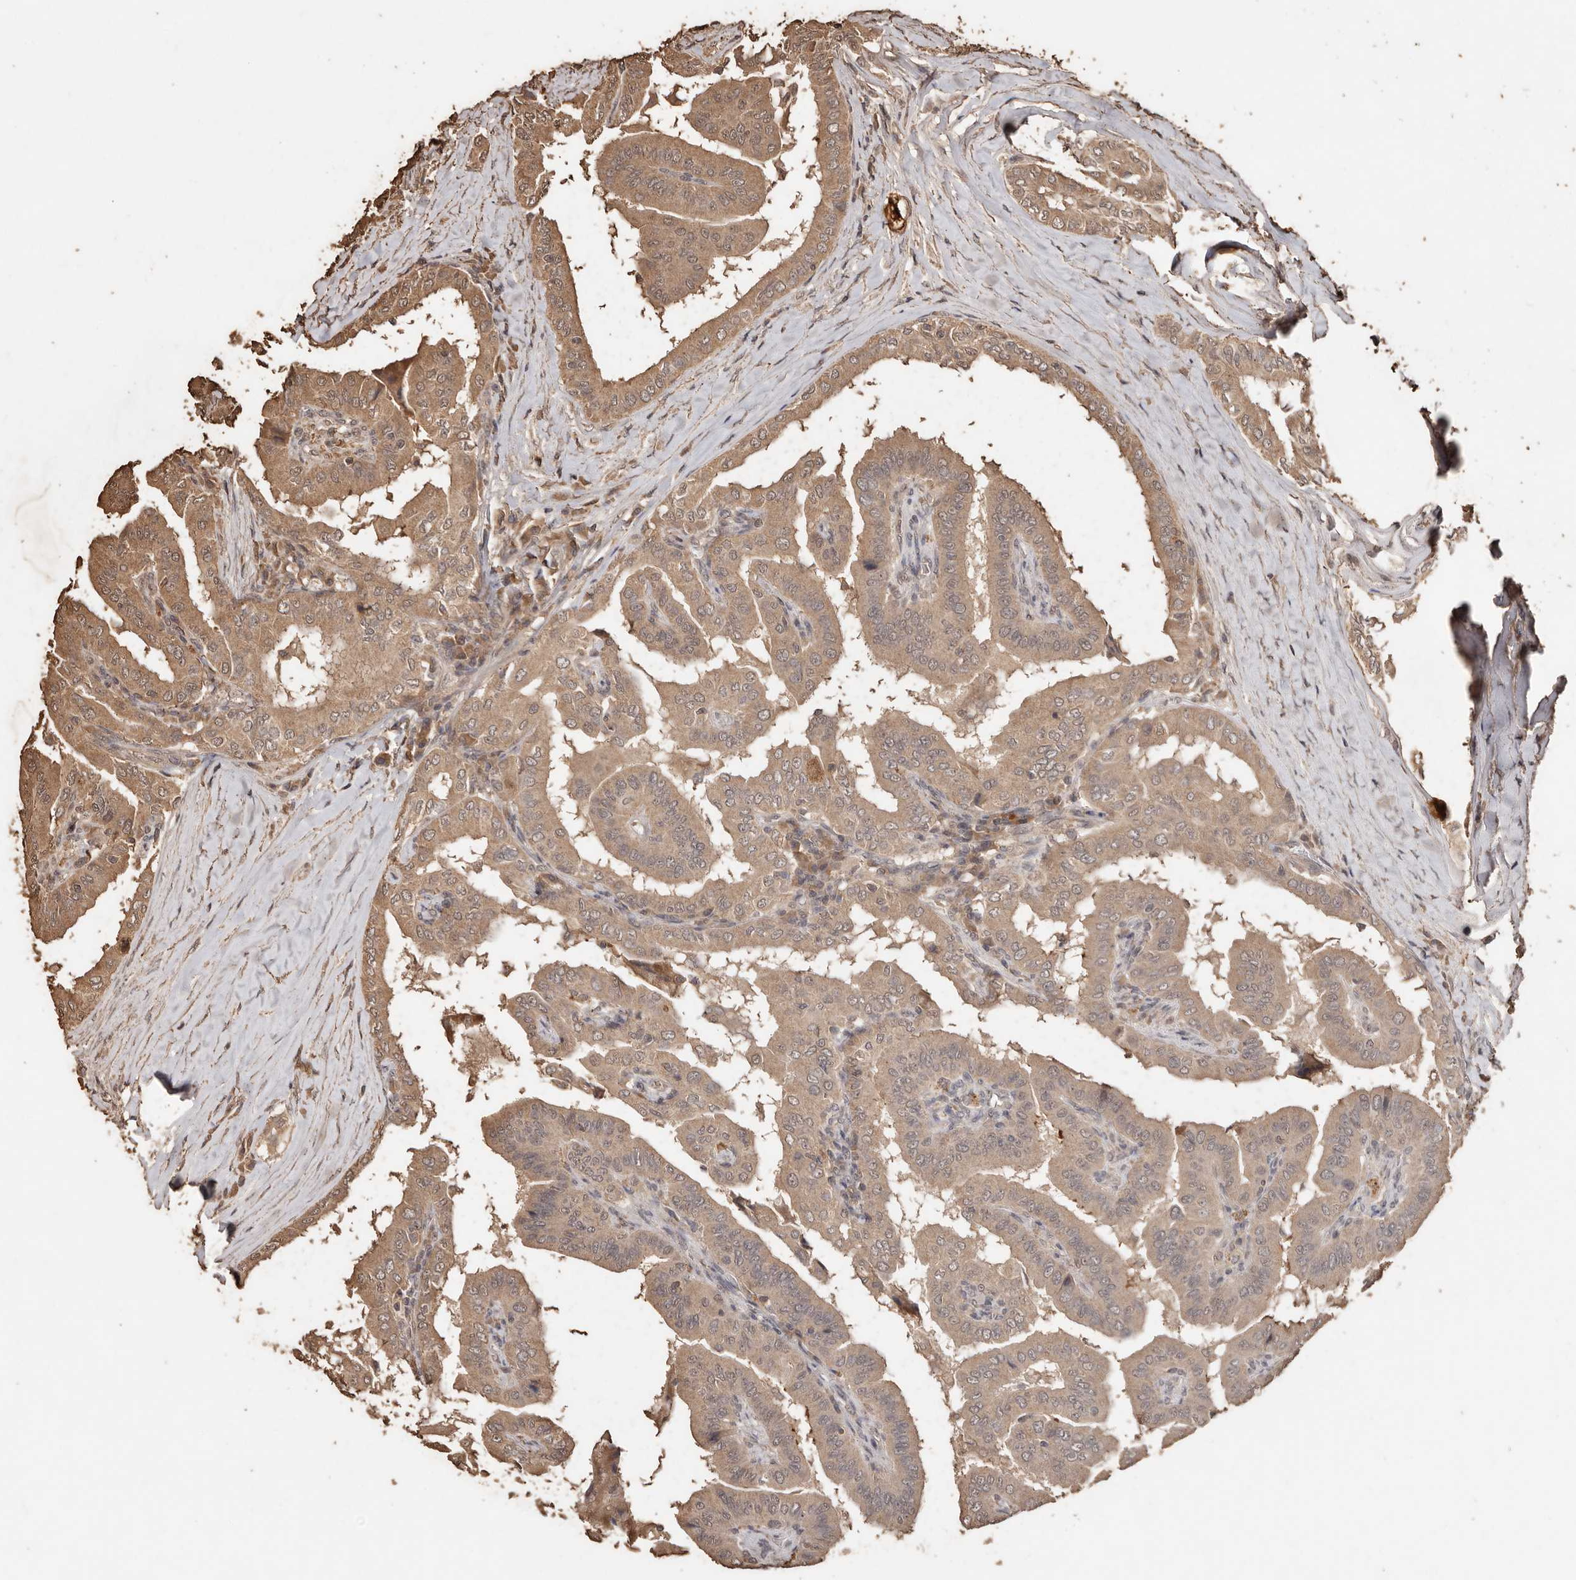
{"staining": {"intensity": "moderate", "quantity": ">75%", "location": "cytoplasmic/membranous"}, "tissue": "thyroid cancer", "cell_type": "Tumor cells", "image_type": "cancer", "snomed": [{"axis": "morphology", "description": "Papillary adenocarcinoma, NOS"}, {"axis": "topography", "description": "Thyroid gland"}], "caption": "Papillary adenocarcinoma (thyroid) was stained to show a protein in brown. There is medium levels of moderate cytoplasmic/membranous expression in about >75% of tumor cells. The staining is performed using DAB (3,3'-diaminobenzidine) brown chromogen to label protein expression. The nuclei are counter-stained blue using hematoxylin.", "gene": "PKDCC", "patient": {"sex": "male", "age": 33}}